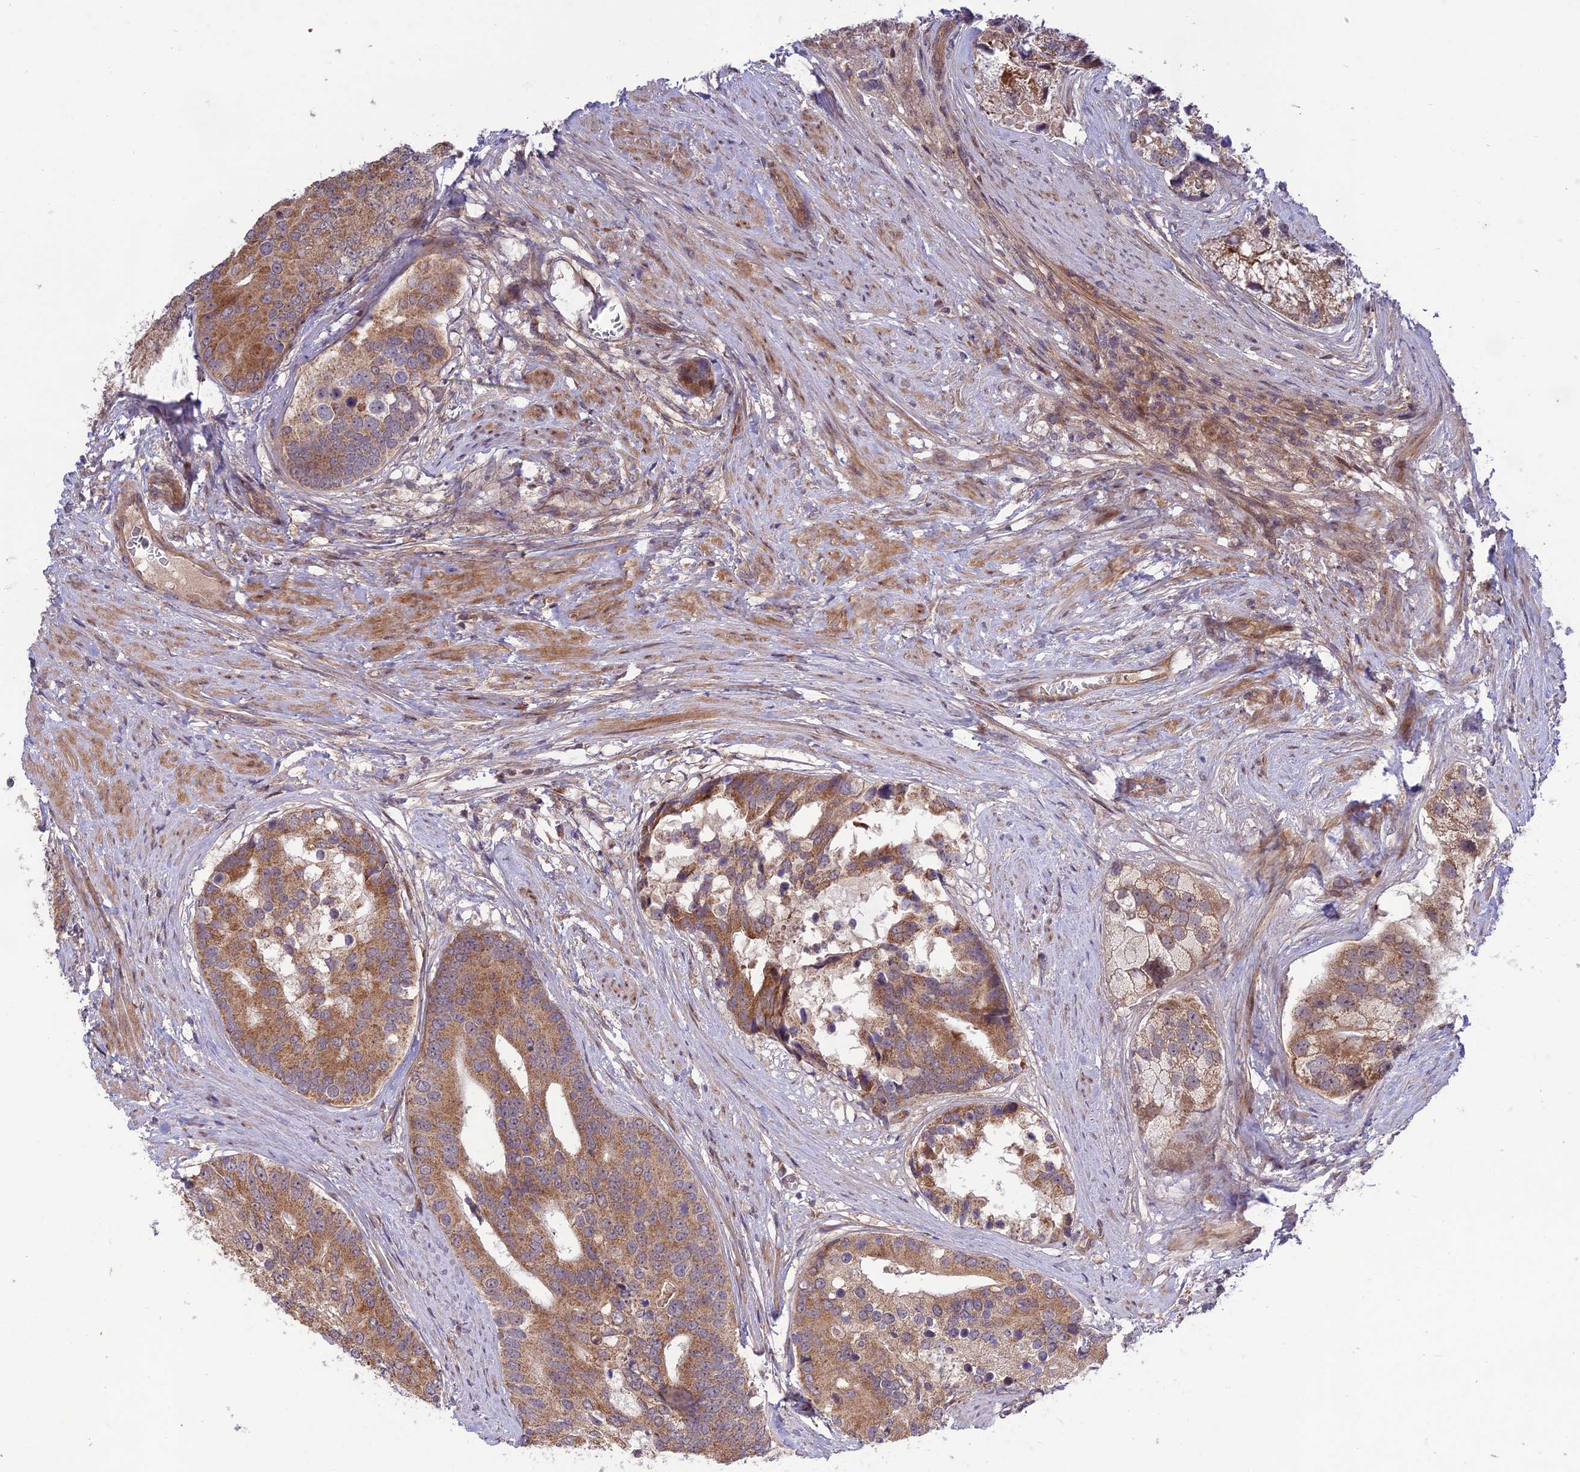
{"staining": {"intensity": "moderate", "quantity": ">75%", "location": "cytoplasmic/membranous"}, "tissue": "prostate cancer", "cell_type": "Tumor cells", "image_type": "cancer", "snomed": [{"axis": "morphology", "description": "Adenocarcinoma, High grade"}, {"axis": "topography", "description": "Prostate"}], "caption": "DAB immunohistochemical staining of adenocarcinoma (high-grade) (prostate) displays moderate cytoplasmic/membranous protein expression in approximately >75% of tumor cells.", "gene": "PLEKHG2", "patient": {"sex": "male", "age": 62}}